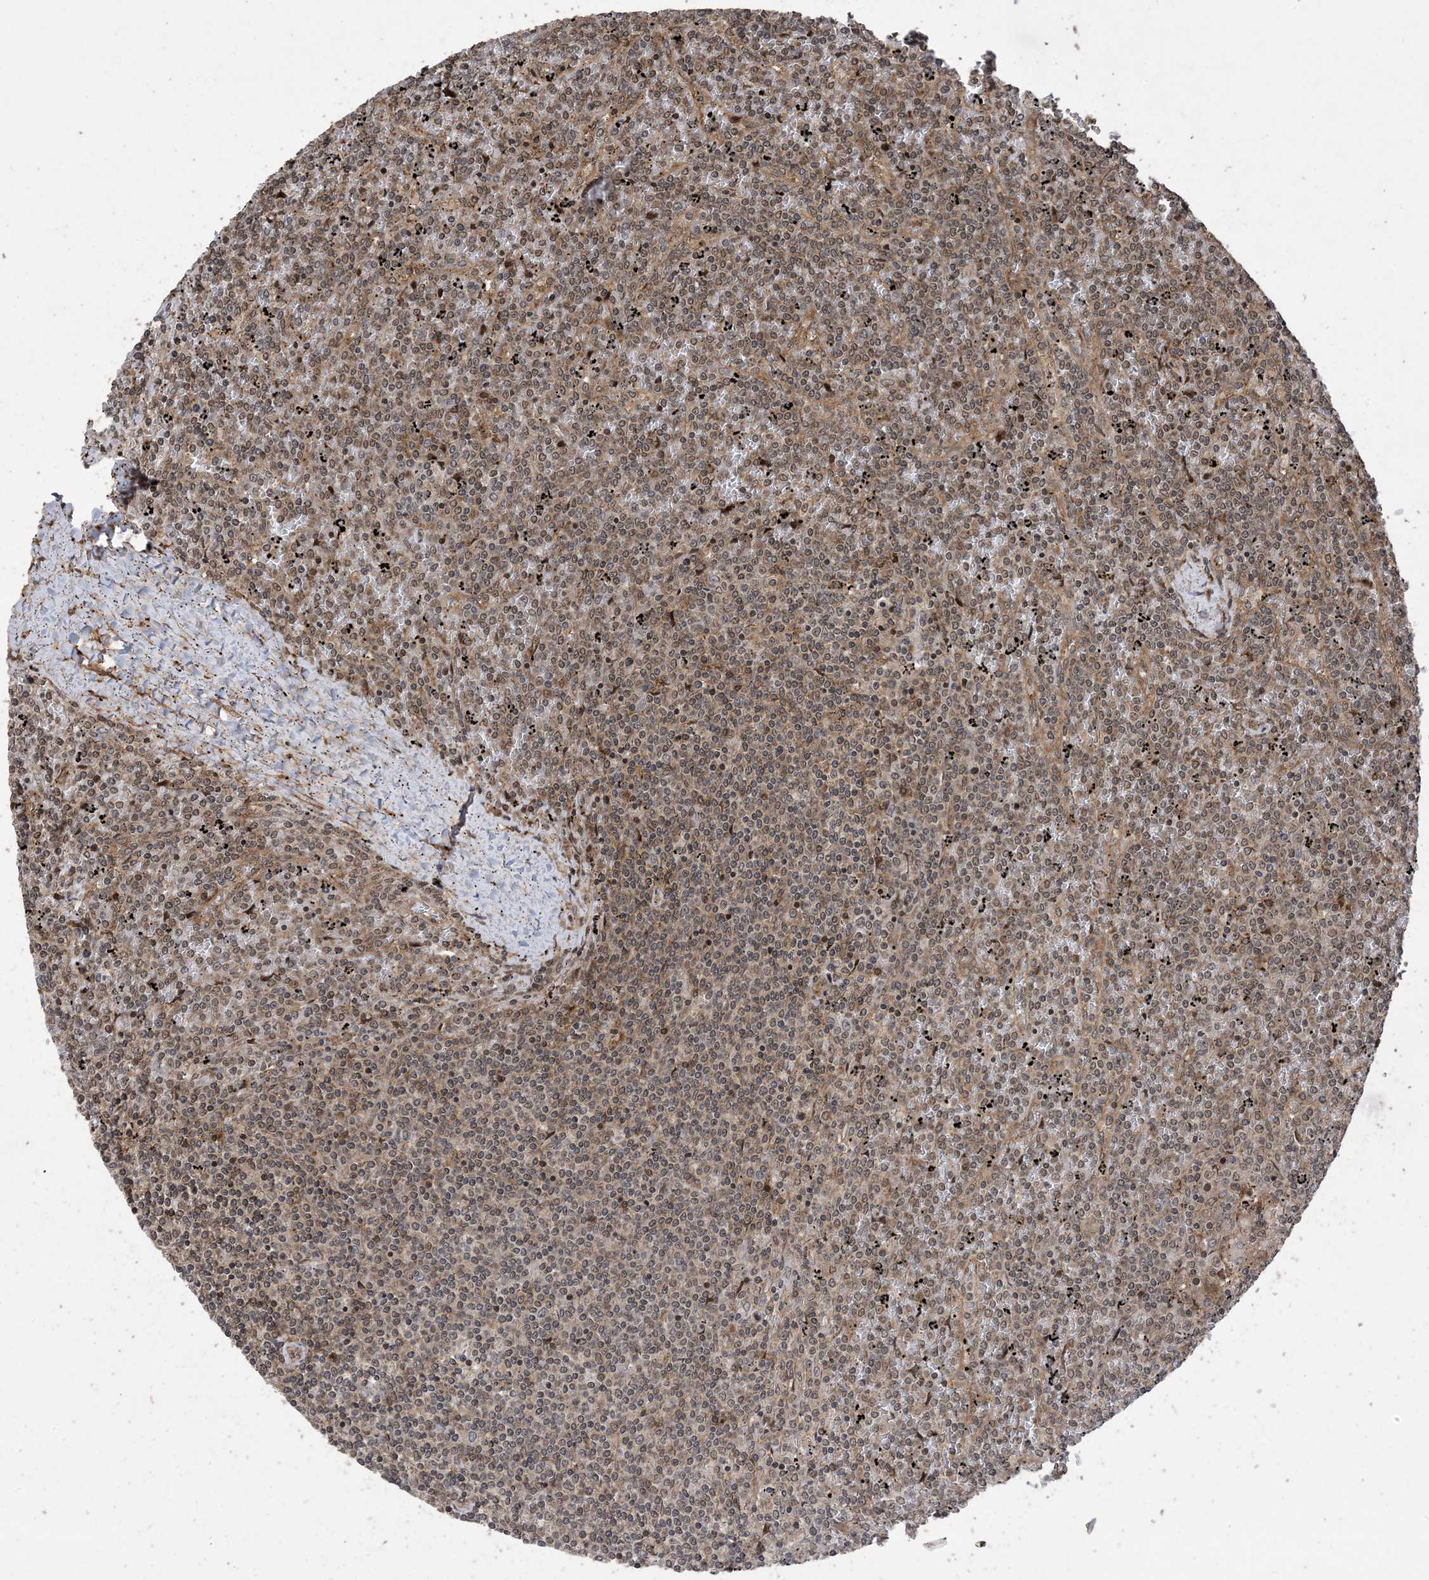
{"staining": {"intensity": "weak", "quantity": ">75%", "location": "cytoplasmic/membranous,nuclear"}, "tissue": "lymphoma", "cell_type": "Tumor cells", "image_type": "cancer", "snomed": [{"axis": "morphology", "description": "Malignant lymphoma, non-Hodgkin's type, Low grade"}, {"axis": "topography", "description": "Spleen"}], "caption": "The histopathology image exhibits staining of lymphoma, revealing weak cytoplasmic/membranous and nuclear protein positivity (brown color) within tumor cells. The staining is performed using DAB (3,3'-diaminobenzidine) brown chromogen to label protein expression. The nuclei are counter-stained blue using hematoxylin.", "gene": "ZNF511", "patient": {"sex": "female", "age": 19}}